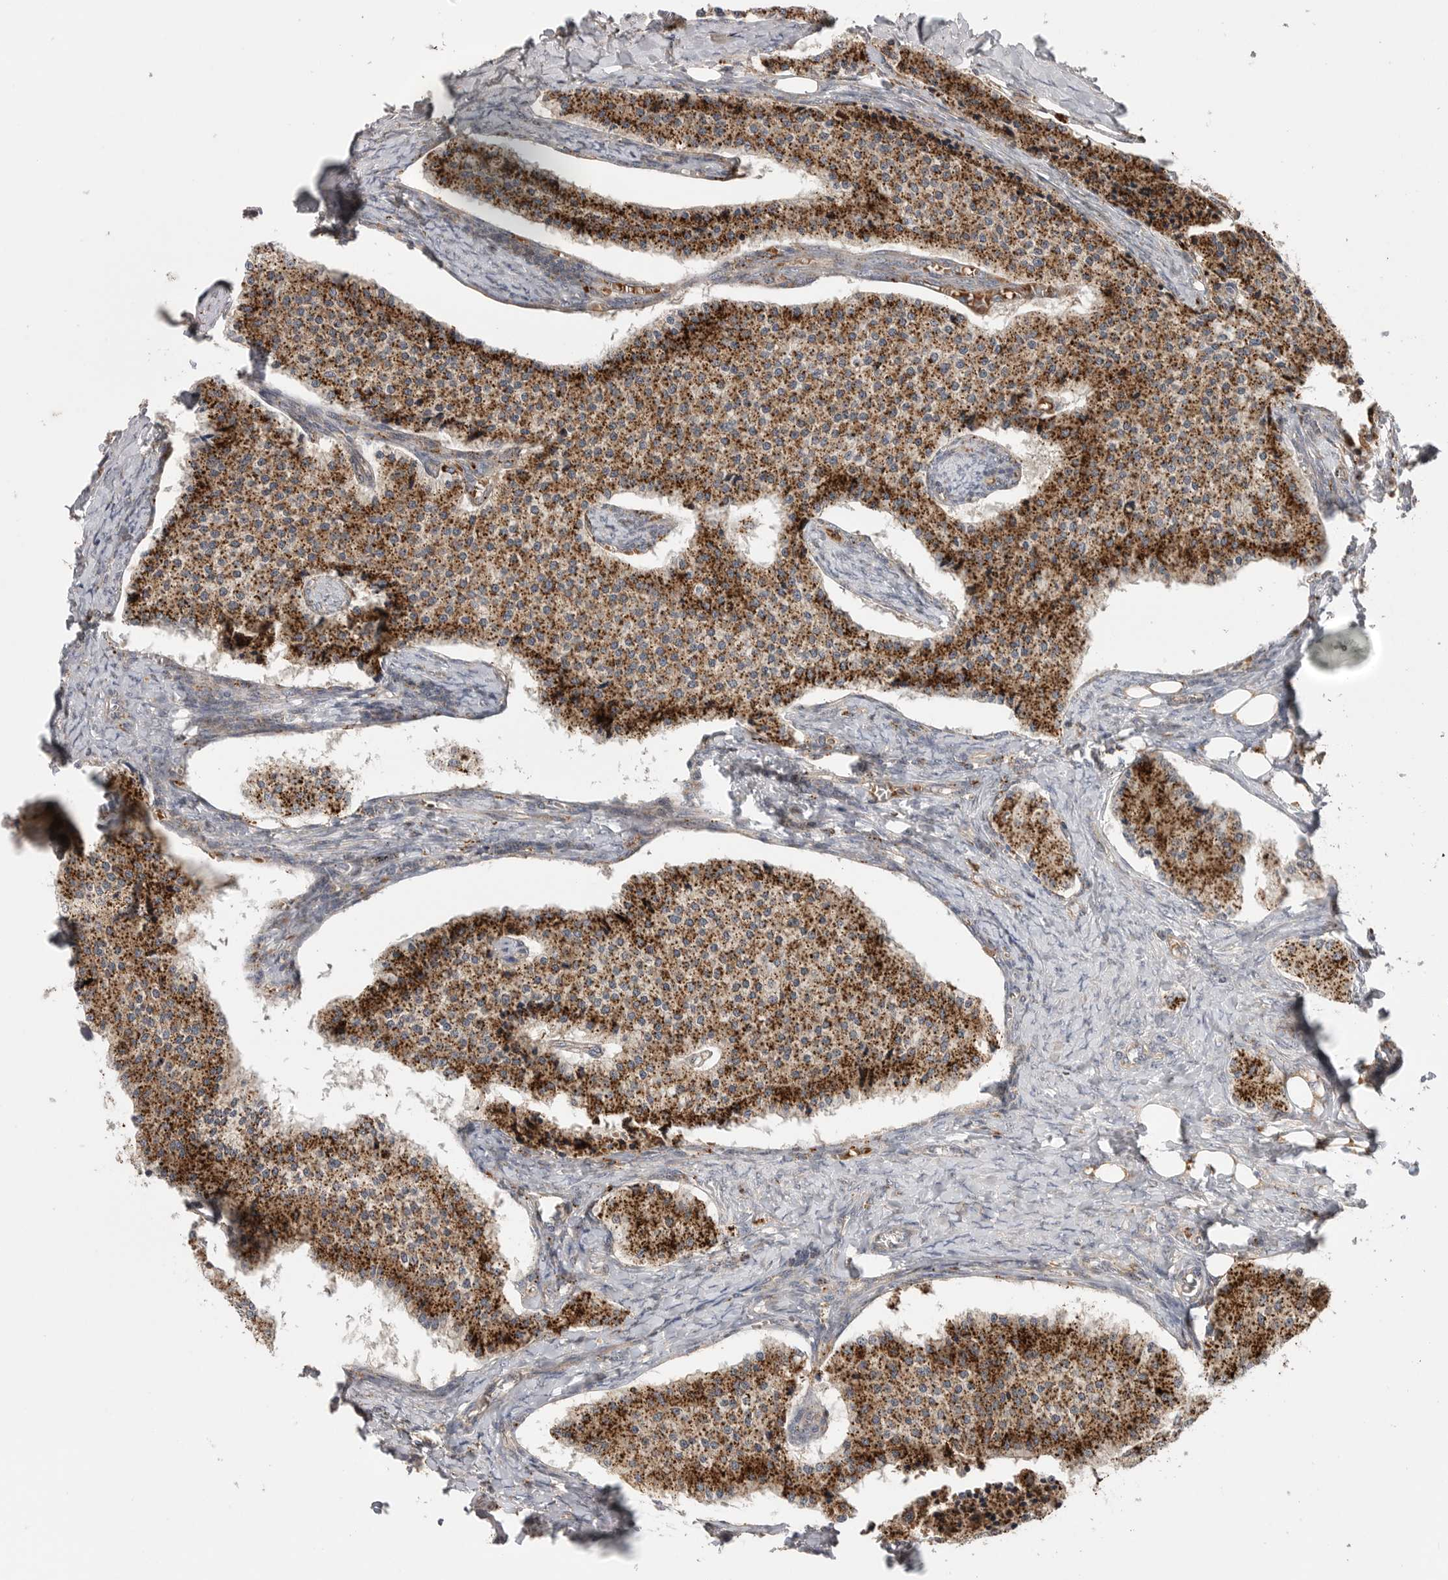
{"staining": {"intensity": "strong", "quantity": ">75%", "location": "cytoplasmic/membranous"}, "tissue": "carcinoid", "cell_type": "Tumor cells", "image_type": "cancer", "snomed": [{"axis": "morphology", "description": "Carcinoid, malignant, NOS"}, {"axis": "topography", "description": "Colon"}], "caption": "Immunohistochemistry image of carcinoid stained for a protein (brown), which reveals high levels of strong cytoplasmic/membranous expression in about >75% of tumor cells.", "gene": "GALNS", "patient": {"sex": "female", "age": 52}}